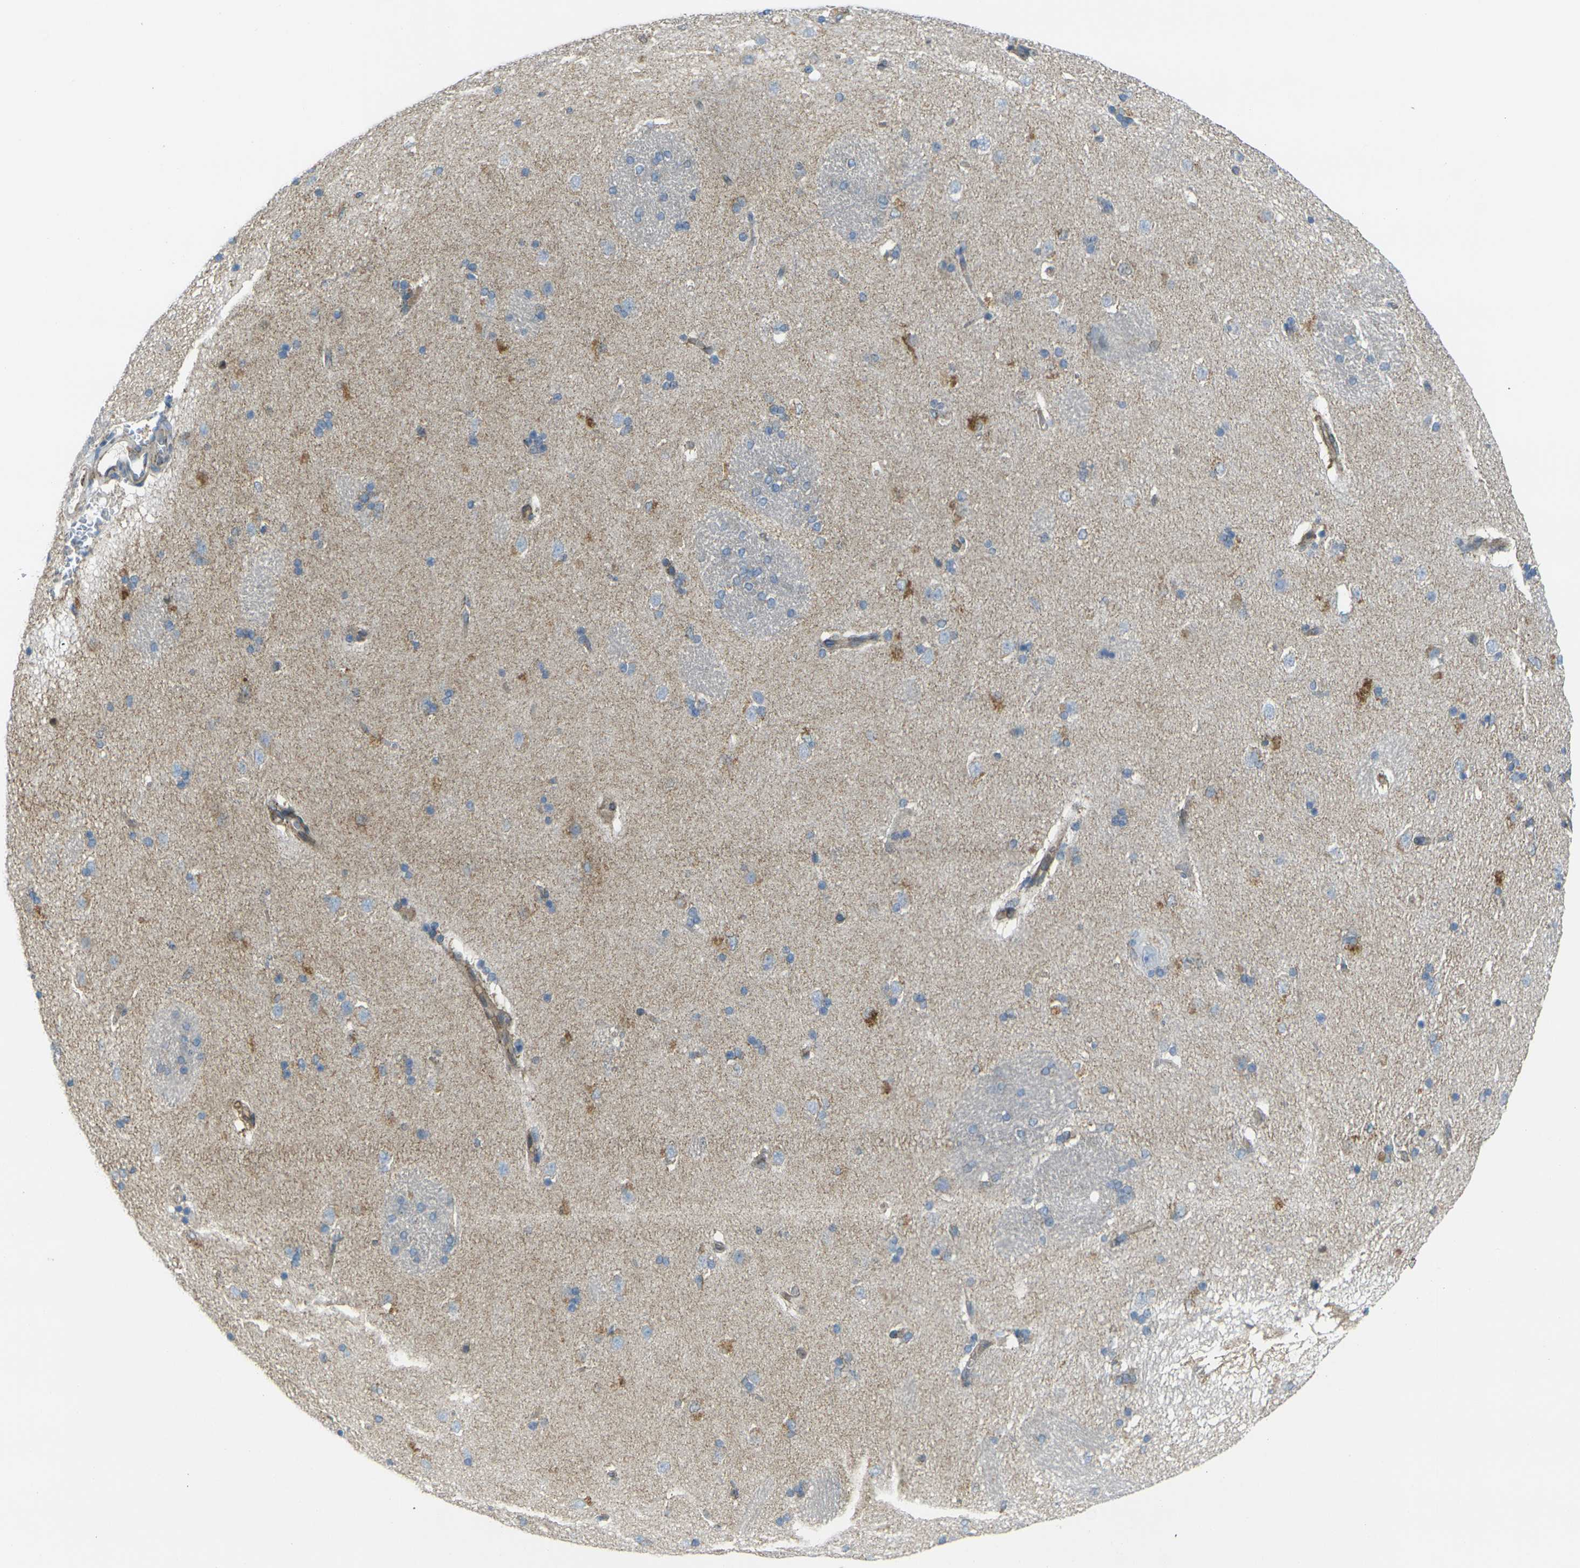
{"staining": {"intensity": "moderate", "quantity": "<25%", "location": "cytoplasmic/membranous"}, "tissue": "caudate", "cell_type": "Glial cells", "image_type": "normal", "snomed": [{"axis": "morphology", "description": "Normal tissue, NOS"}, {"axis": "topography", "description": "Lateral ventricle wall"}], "caption": "Immunohistochemistry staining of benign caudate, which displays low levels of moderate cytoplasmic/membranous positivity in approximately <25% of glial cells indicating moderate cytoplasmic/membranous protein positivity. The staining was performed using DAB (3,3'-diaminobenzidine) (brown) for protein detection and nuclei were counterstained in hematoxylin (blue).", "gene": "CELSR2", "patient": {"sex": "female", "age": 19}}